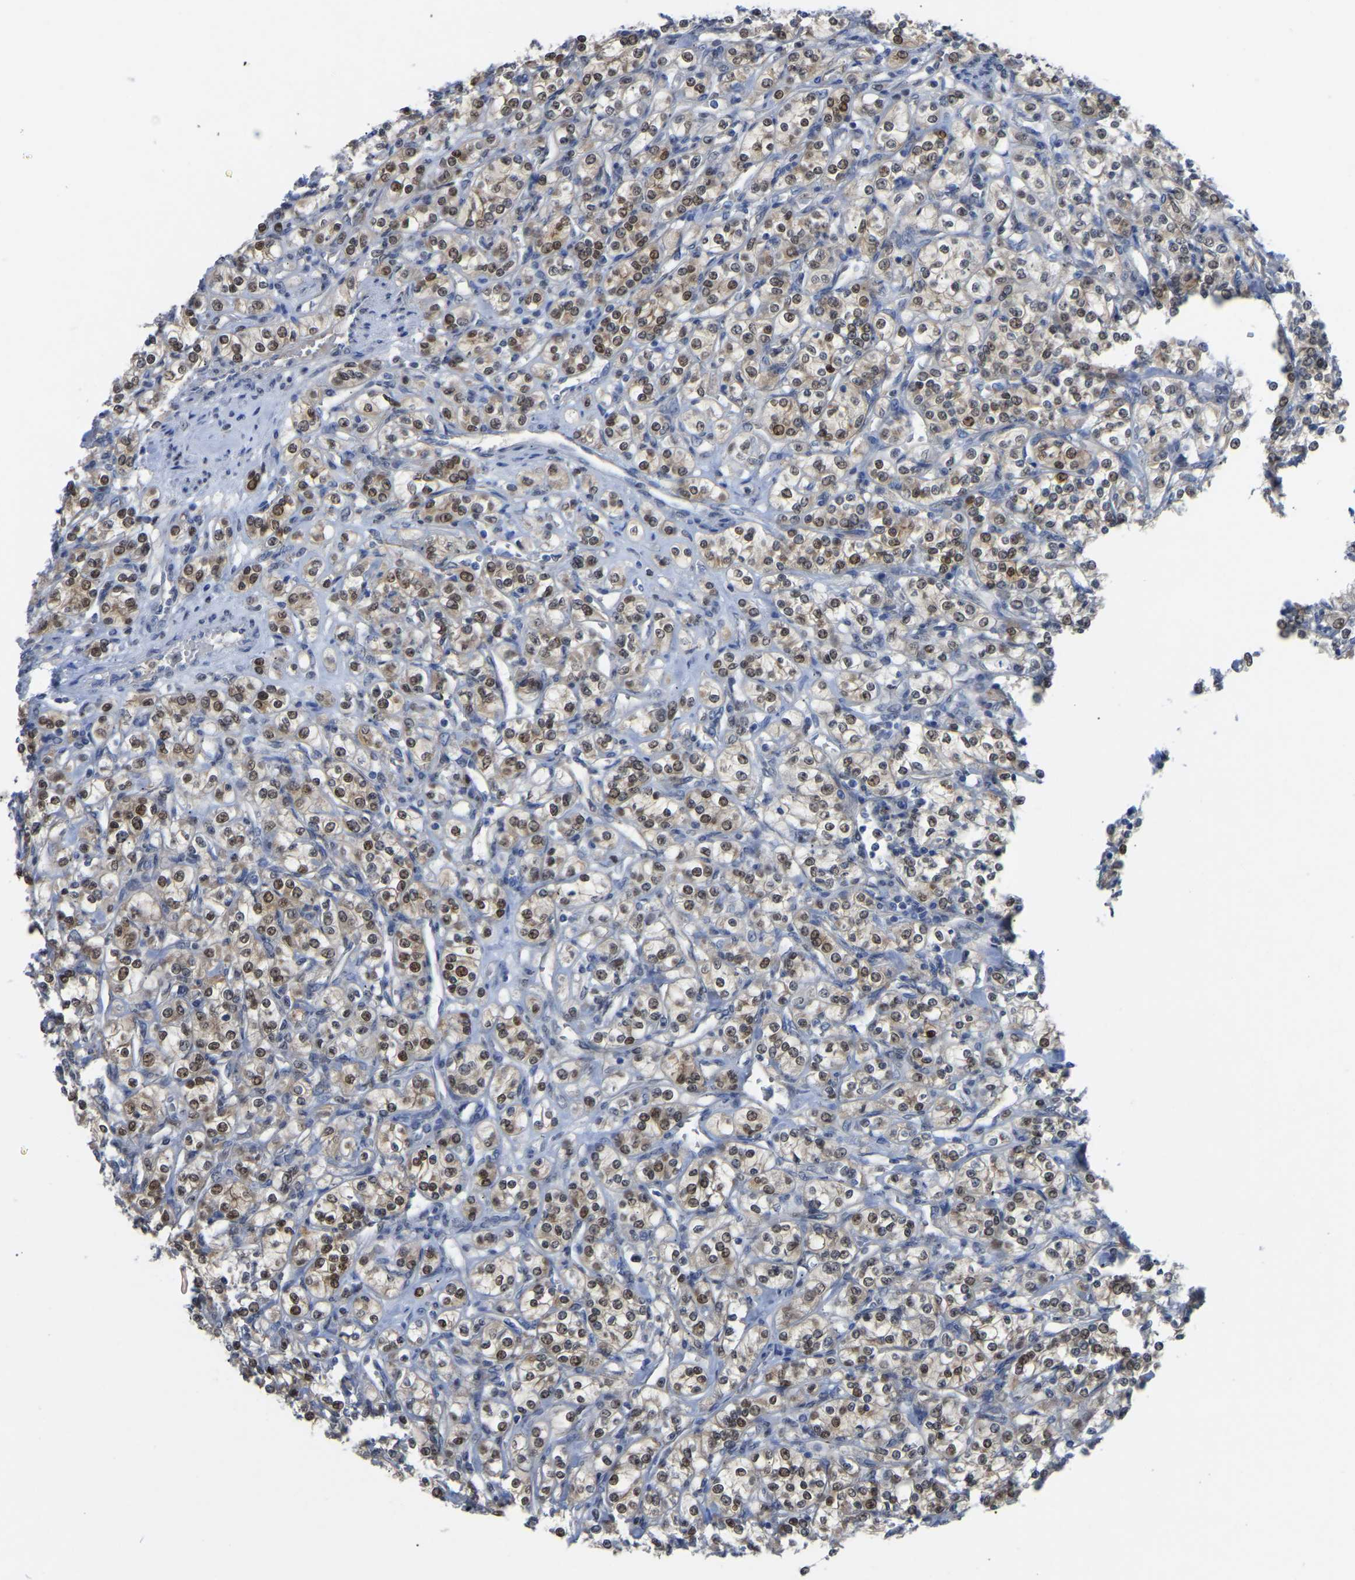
{"staining": {"intensity": "moderate", "quantity": "25%-75%", "location": "nuclear"}, "tissue": "renal cancer", "cell_type": "Tumor cells", "image_type": "cancer", "snomed": [{"axis": "morphology", "description": "Adenocarcinoma, NOS"}, {"axis": "topography", "description": "Kidney"}], "caption": "This image demonstrates immunohistochemistry (IHC) staining of renal cancer (adenocarcinoma), with medium moderate nuclear expression in about 25%-75% of tumor cells.", "gene": "KLRG2", "patient": {"sex": "male", "age": 77}}